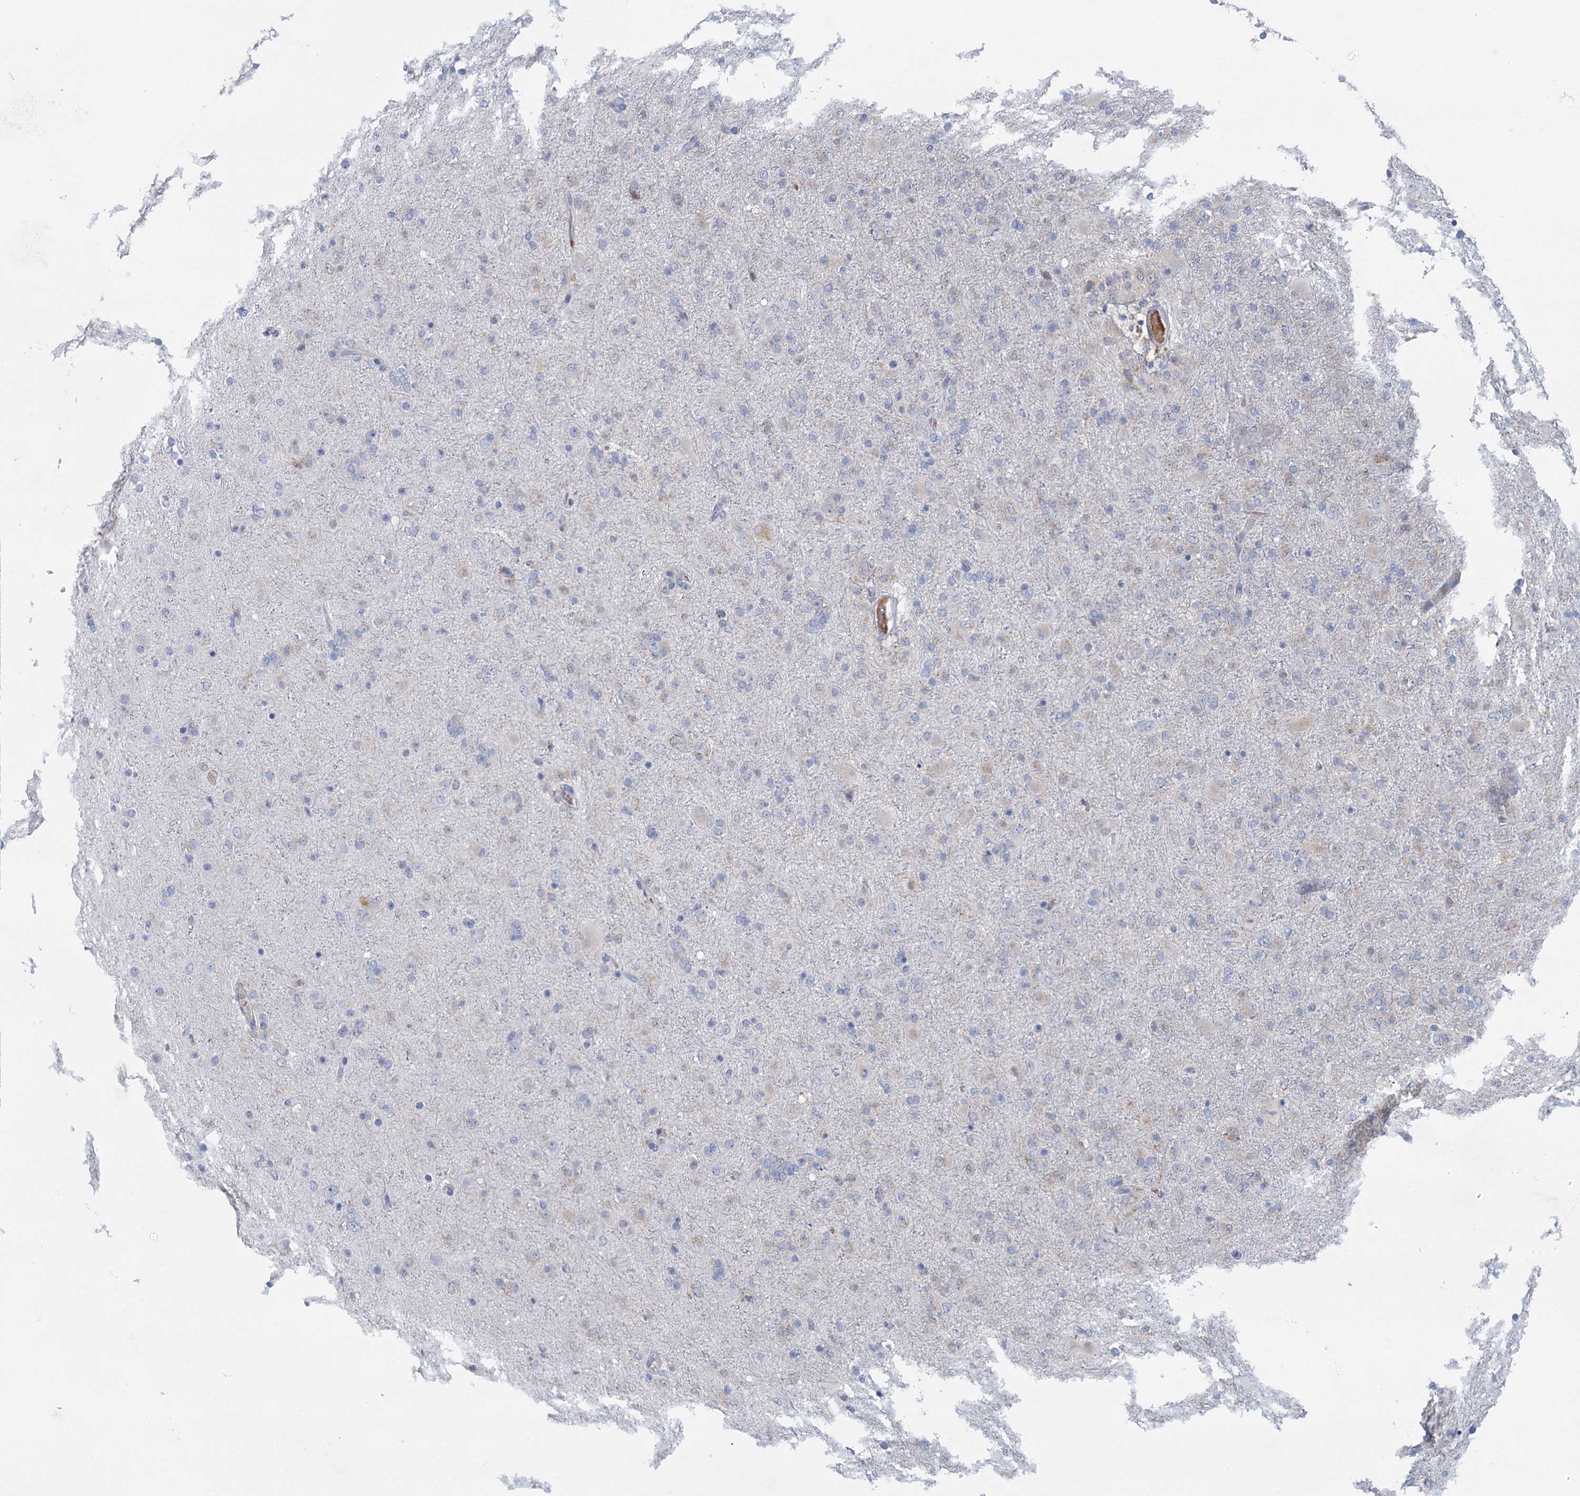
{"staining": {"intensity": "negative", "quantity": "none", "location": "none"}, "tissue": "glioma", "cell_type": "Tumor cells", "image_type": "cancer", "snomed": [{"axis": "morphology", "description": "Glioma, malignant, Low grade"}, {"axis": "topography", "description": "Brain"}], "caption": "This histopathology image is of glioma stained with immunohistochemistry (IHC) to label a protein in brown with the nuclei are counter-stained blue. There is no expression in tumor cells.", "gene": "ANKRD16", "patient": {"sex": "male", "age": 65}}